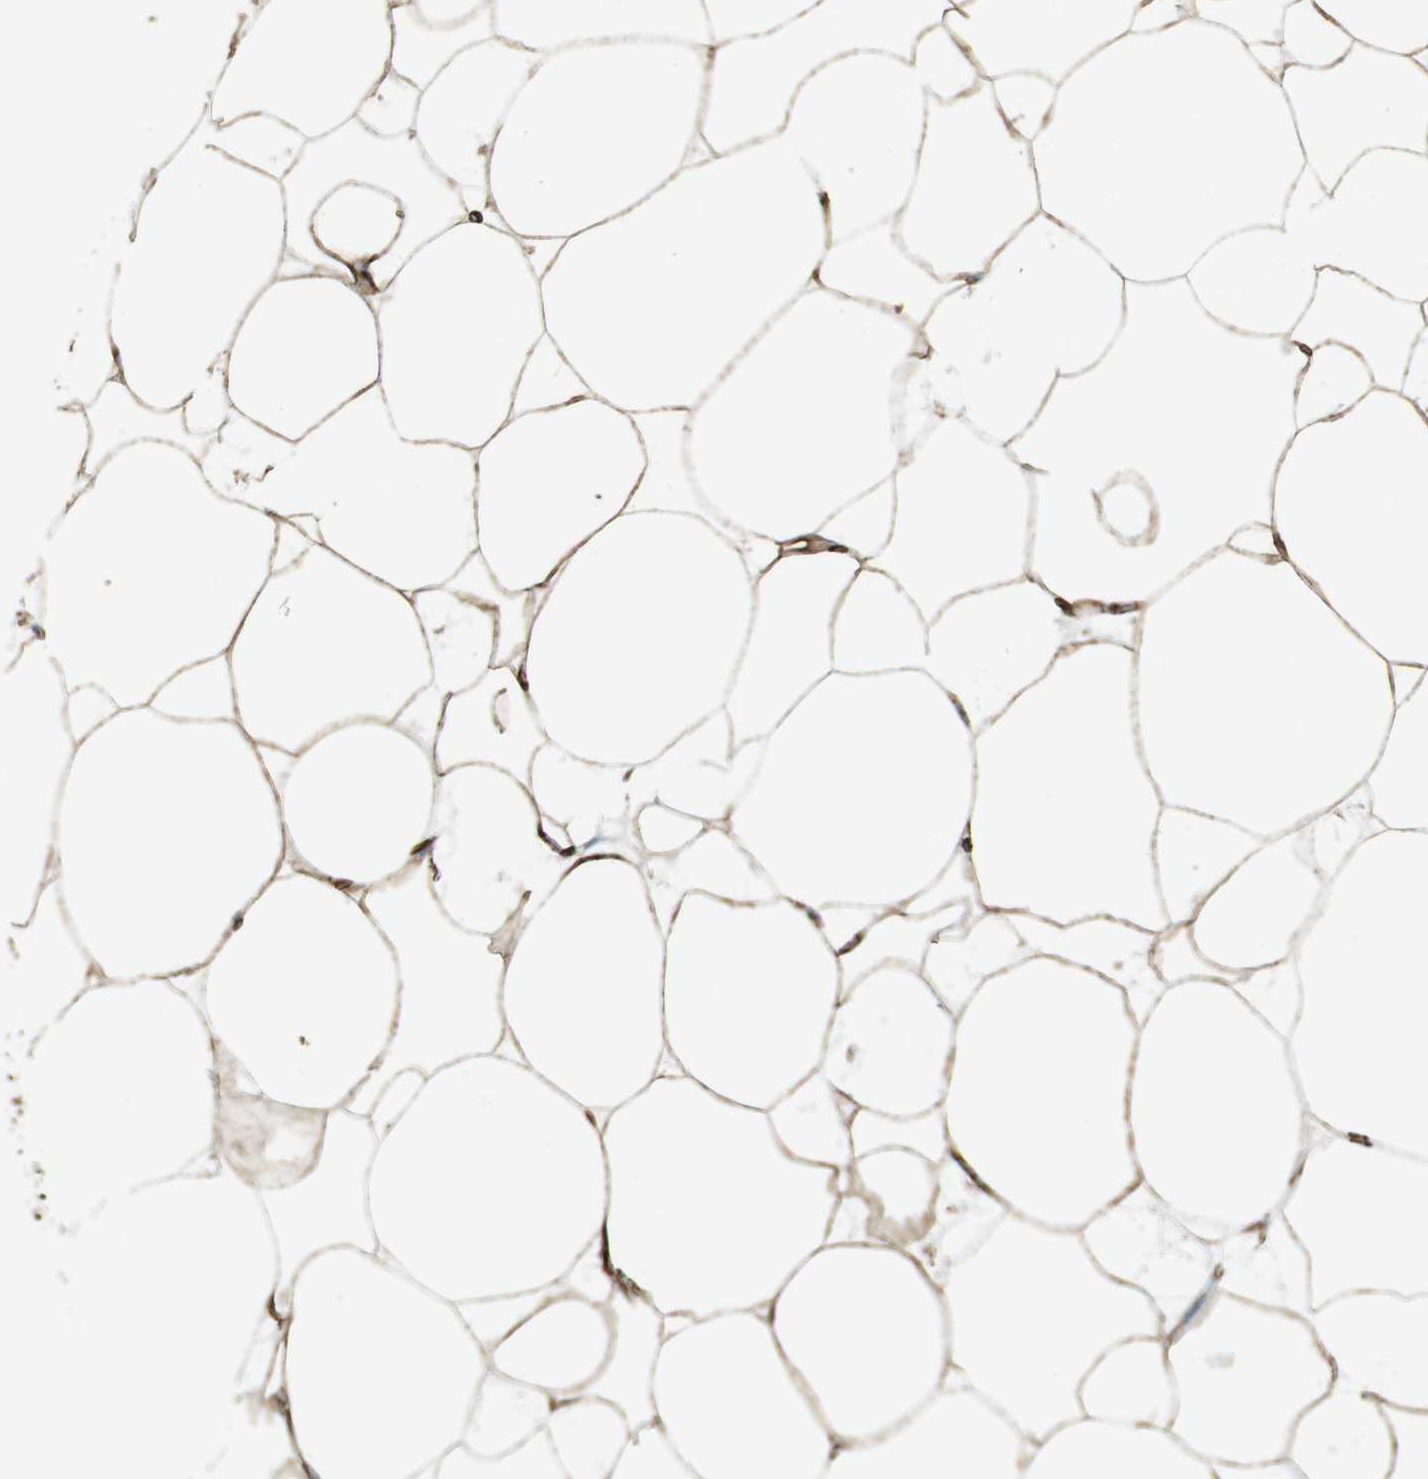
{"staining": {"intensity": "moderate", "quantity": ">75%", "location": "cytoplasmic/membranous"}, "tissue": "adipose tissue", "cell_type": "Adipocytes", "image_type": "normal", "snomed": [{"axis": "morphology", "description": "Normal tissue, NOS"}, {"axis": "morphology", "description": "Duct carcinoma"}, {"axis": "topography", "description": "Breast"}, {"axis": "topography", "description": "Adipose tissue"}], "caption": "Benign adipose tissue demonstrates moderate cytoplasmic/membranous positivity in approximately >75% of adipocytes.", "gene": "TUBB2A", "patient": {"sex": "female", "age": 37}}